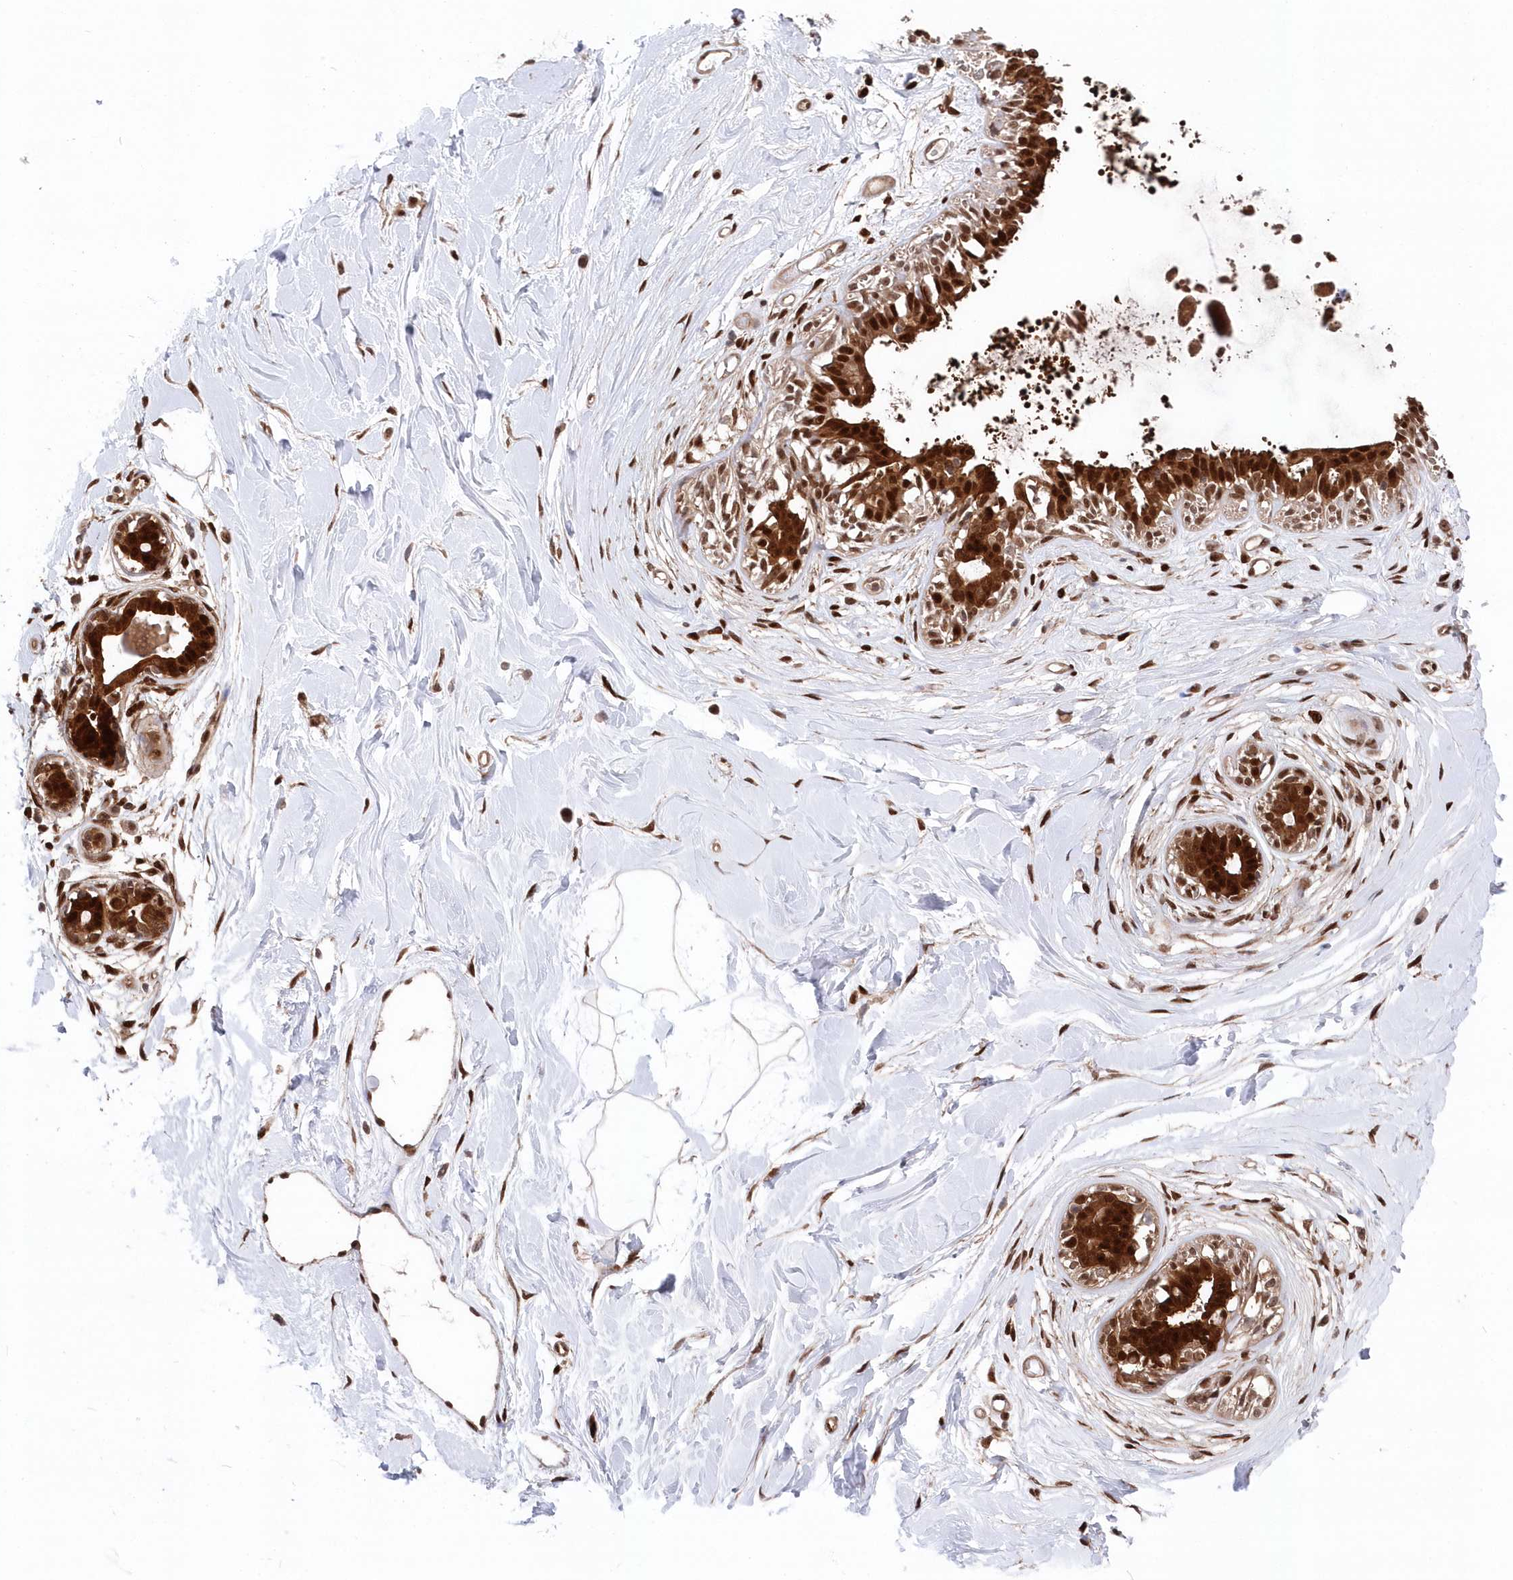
{"staining": {"intensity": "moderate", "quantity": "25%-75%", "location": "cytoplasmic/membranous,nuclear"}, "tissue": "breast", "cell_type": "Adipocytes", "image_type": "normal", "snomed": [{"axis": "morphology", "description": "Normal tissue, NOS"}, {"axis": "topography", "description": "Breast"}], "caption": "Breast stained with DAB (3,3'-diaminobenzidine) IHC exhibits medium levels of moderate cytoplasmic/membranous,nuclear expression in about 25%-75% of adipocytes. Using DAB (brown) and hematoxylin (blue) stains, captured at high magnification using brightfield microscopy.", "gene": "ABHD14B", "patient": {"sex": "female", "age": 45}}